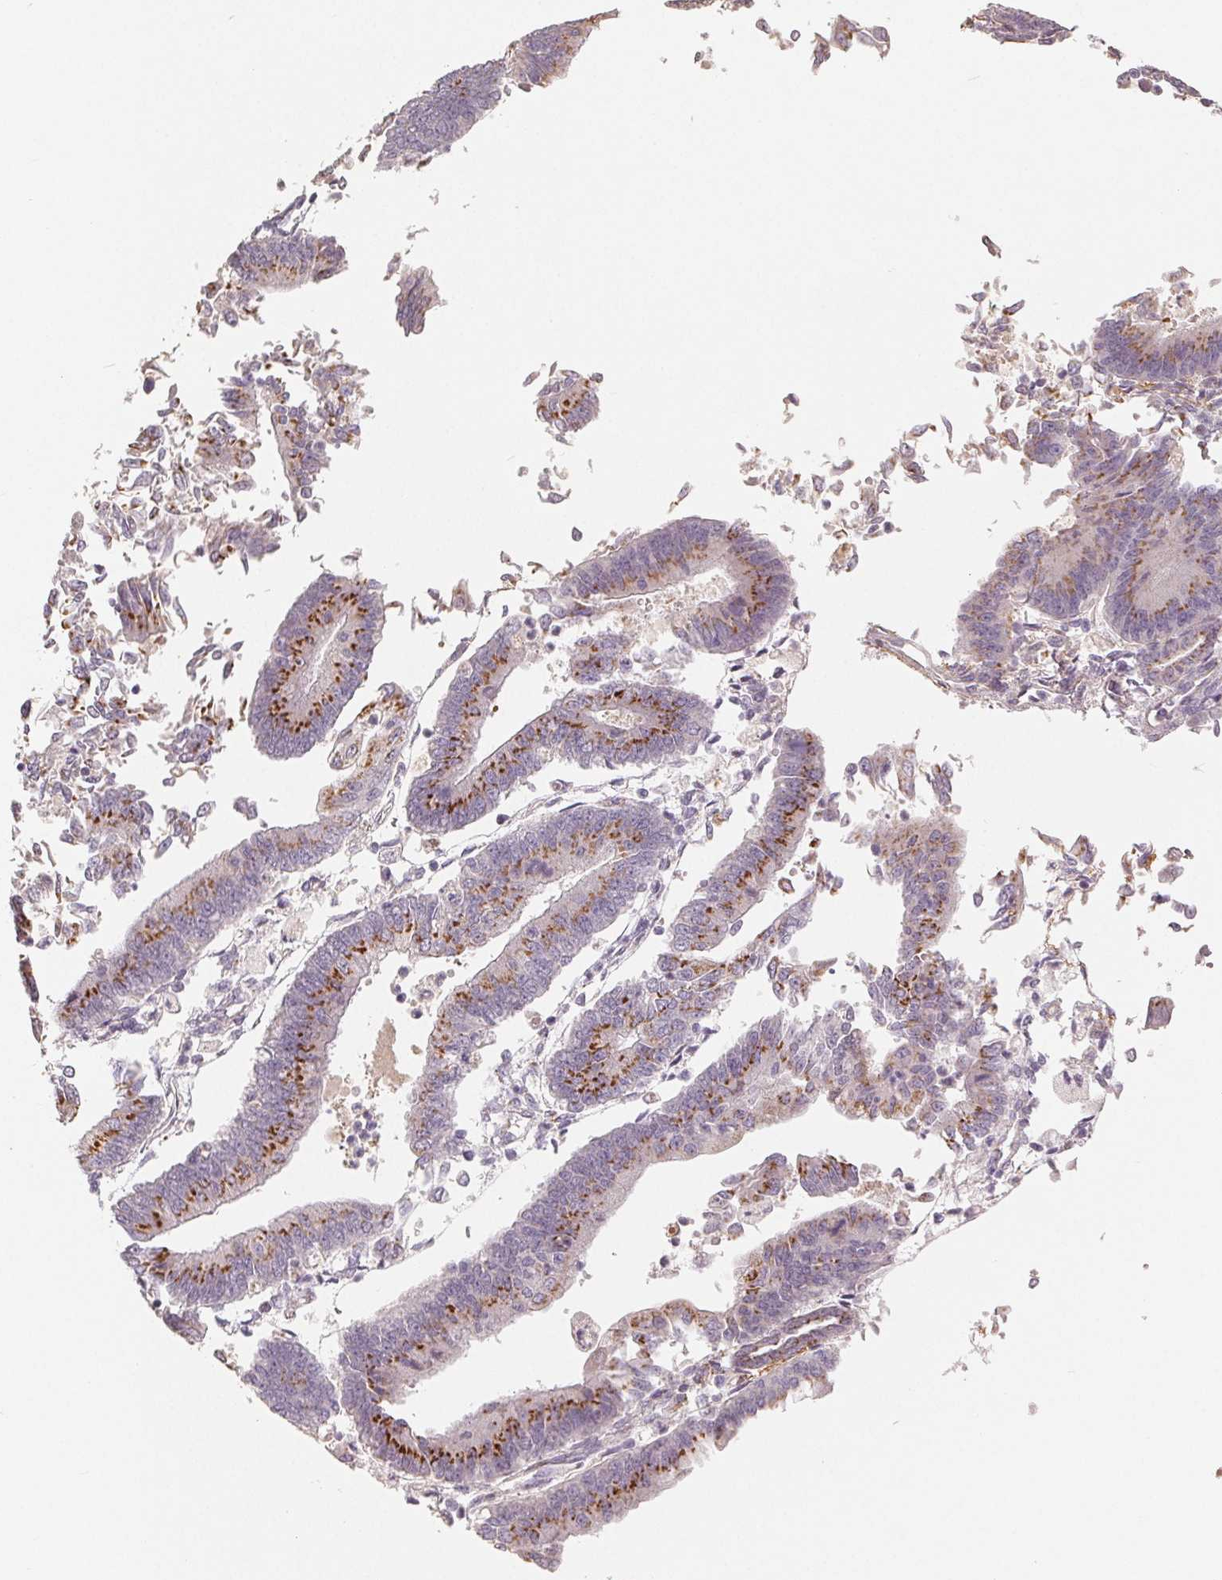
{"staining": {"intensity": "strong", "quantity": "25%-75%", "location": "cytoplasmic/membranous"}, "tissue": "endometrial cancer", "cell_type": "Tumor cells", "image_type": "cancer", "snomed": [{"axis": "morphology", "description": "Adenocarcinoma, NOS"}, {"axis": "topography", "description": "Endometrium"}], "caption": "Endometrial cancer (adenocarcinoma) stained with immunohistochemistry reveals strong cytoplasmic/membranous expression in about 25%-75% of tumor cells. The staining is performed using DAB (3,3'-diaminobenzidine) brown chromogen to label protein expression. The nuclei are counter-stained blue using hematoxylin.", "gene": "TMSB15B", "patient": {"sex": "female", "age": 65}}